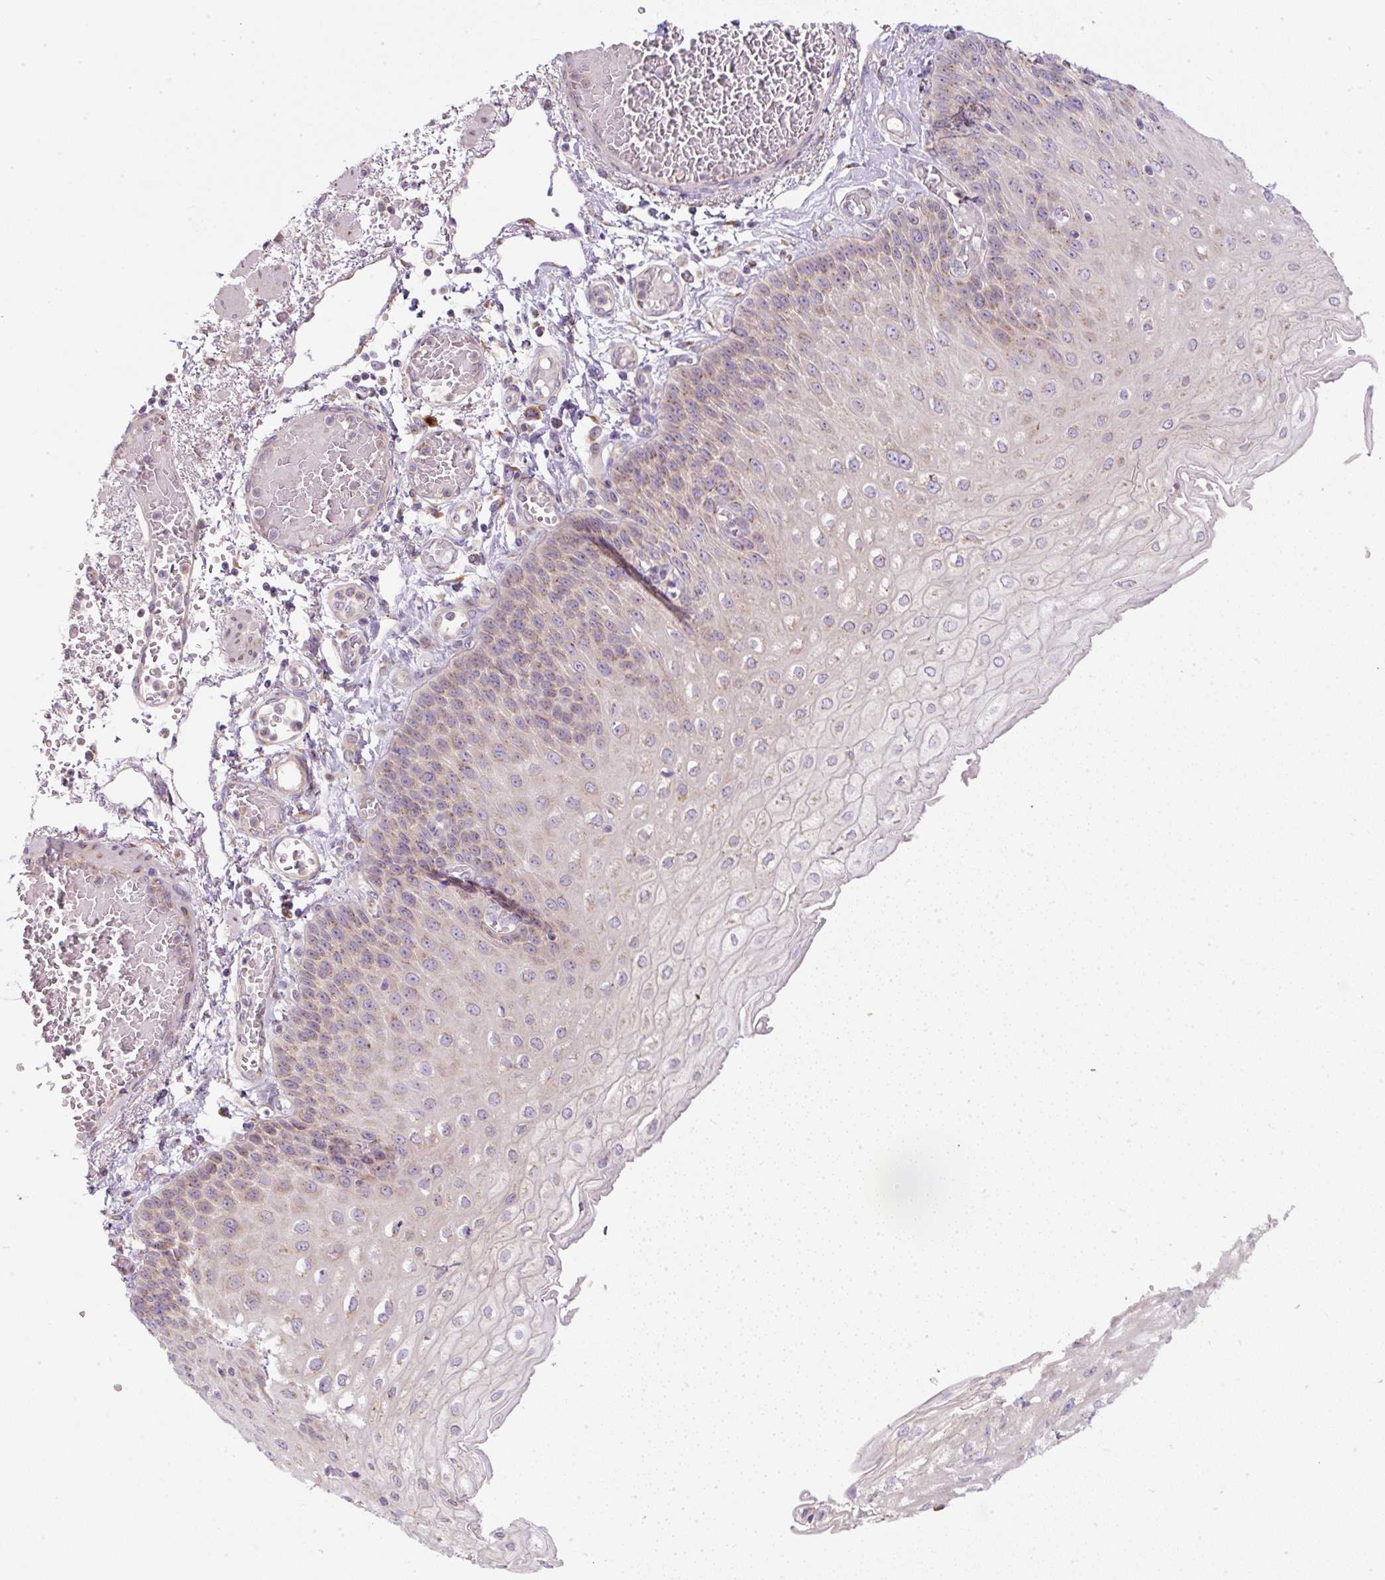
{"staining": {"intensity": "moderate", "quantity": "25%-75%", "location": "cytoplasmic/membranous"}, "tissue": "esophagus", "cell_type": "Squamous epithelial cells", "image_type": "normal", "snomed": [{"axis": "morphology", "description": "Normal tissue, NOS"}, {"axis": "morphology", "description": "Adenocarcinoma, NOS"}, {"axis": "topography", "description": "Esophagus"}], "caption": "About 25%-75% of squamous epithelial cells in normal esophagus display moderate cytoplasmic/membranous protein positivity as visualized by brown immunohistochemical staining.", "gene": "MLX", "patient": {"sex": "male", "age": 81}}